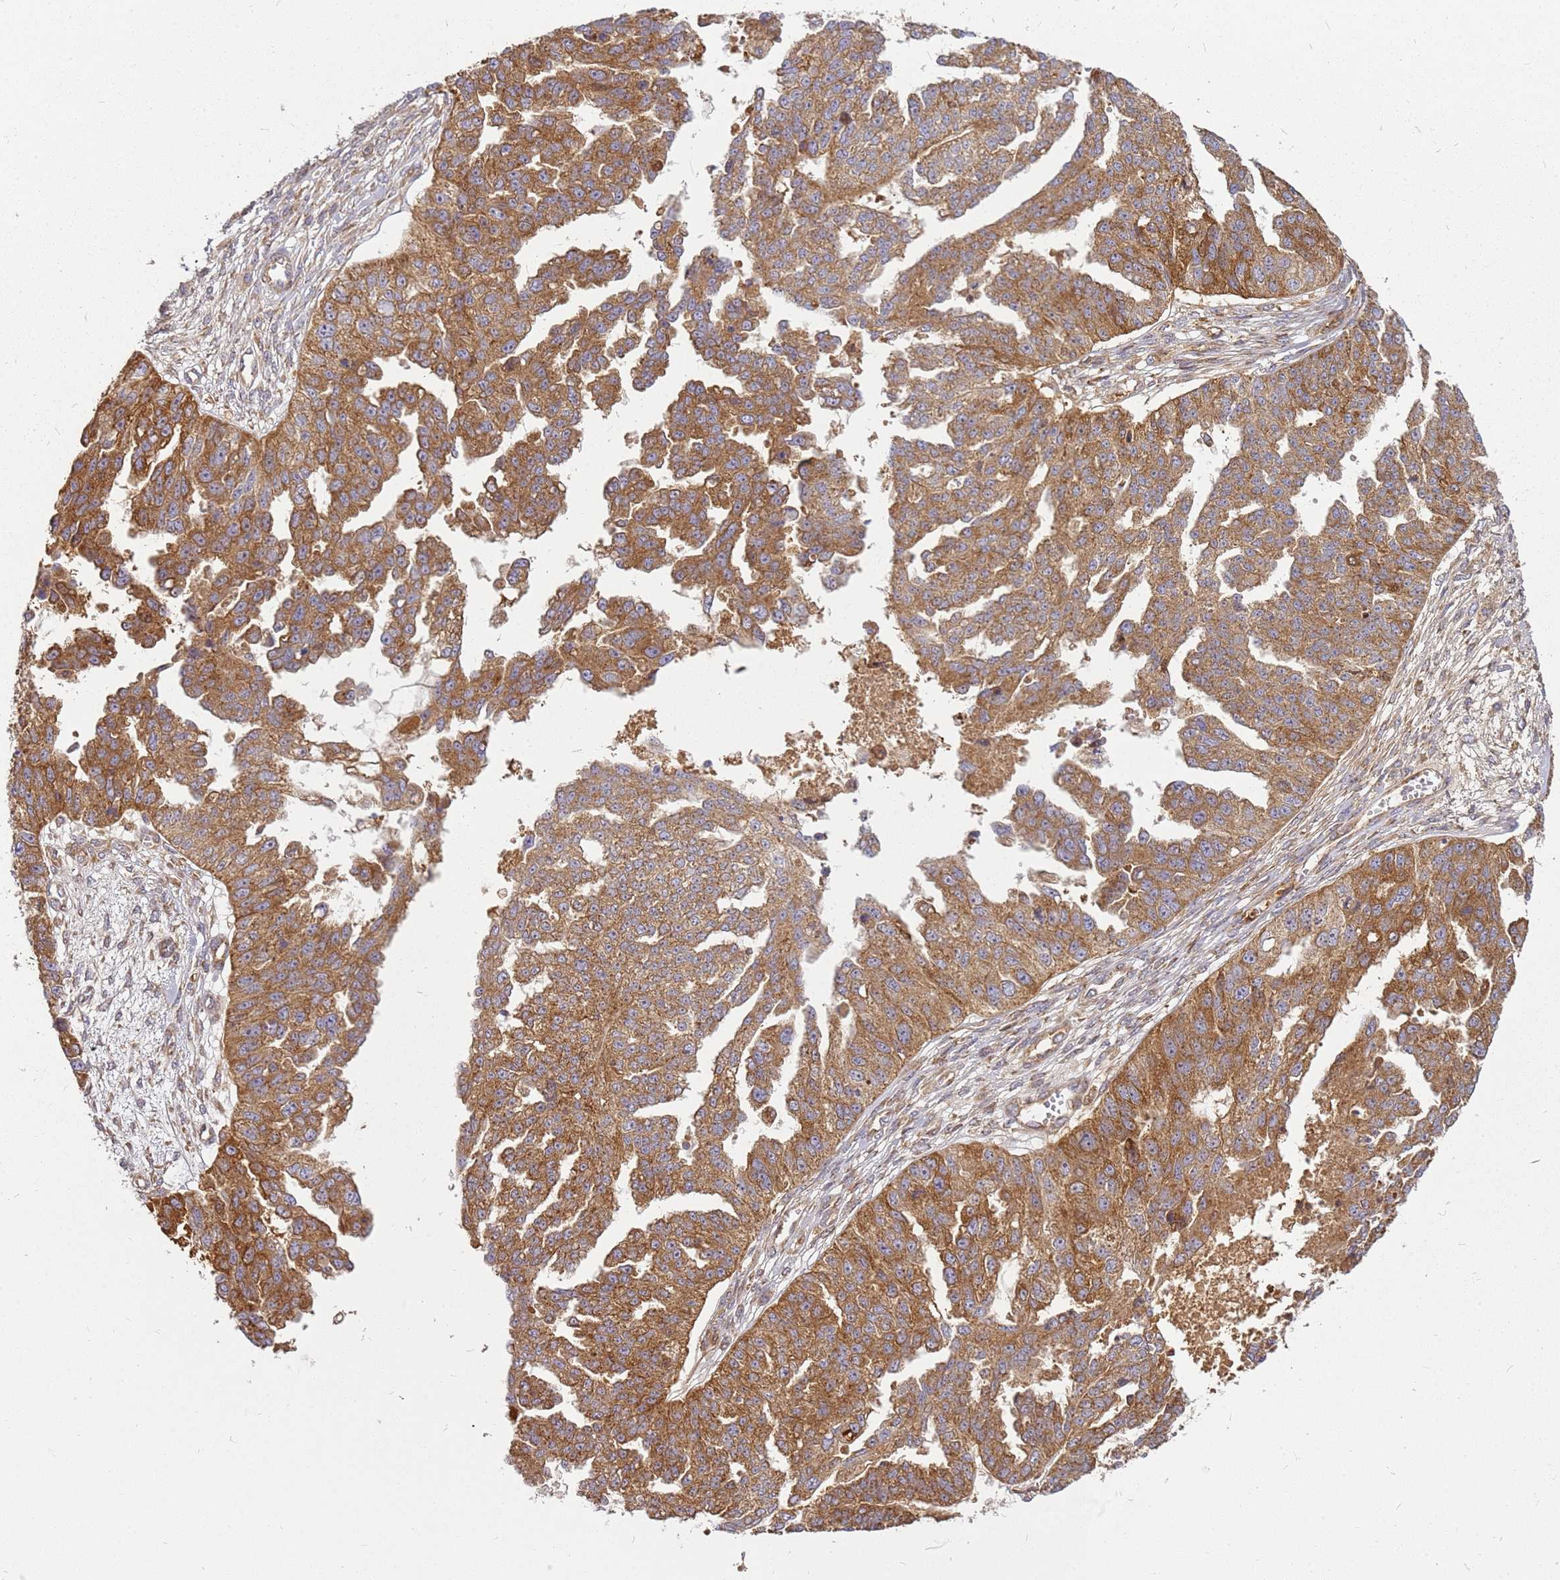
{"staining": {"intensity": "moderate", "quantity": ">75%", "location": "cytoplasmic/membranous"}, "tissue": "ovarian cancer", "cell_type": "Tumor cells", "image_type": "cancer", "snomed": [{"axis": "morphology", "description": "Cystadenocarcinoma, serous, NOS"}, {"axis": "topography", "description": "Ovary"}], "caption": "This is an image of IHC staining of ovarian cancer, which shows moderate expression in the cytoplasmic/membranous of tumor cells.", "gene": "CCDC159", "patient": {"sex": "female", "age": 58}}